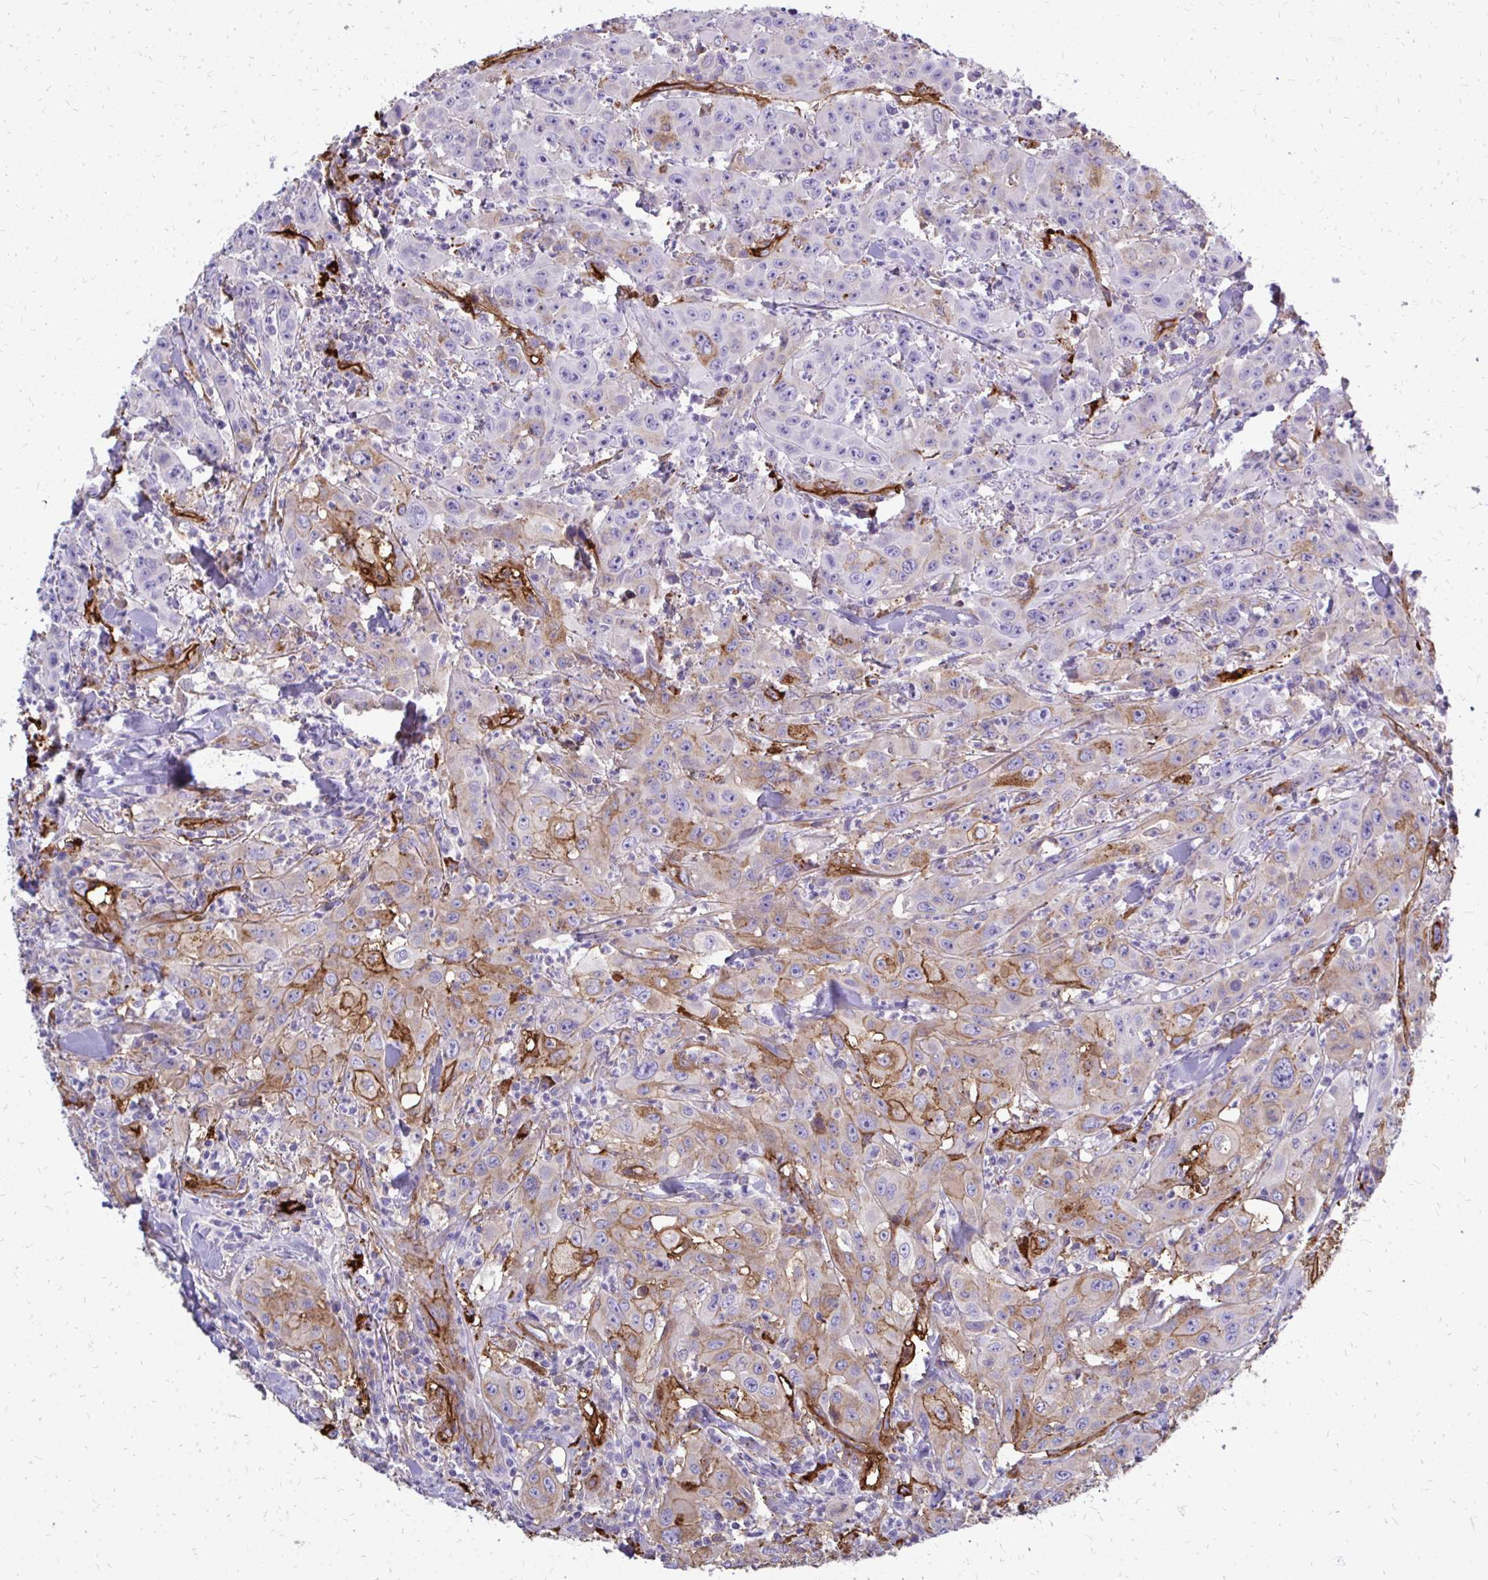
{"staining": {"intensity": "strong", "quantity": "25%-75%", "location": "cytoplasmic/membranous"}, "tissue": "head and neck cancer", "cell_type": "Tumor cells", "image_type": "cancer", "snomed": [{"axis": "morphology", "description": "Squamous cell carcinoma, NOS"}, {"axis": "topography", "description": "Skin"}, {"axis": "topography", "description": "Head-Neck"}], "caption": "Protein staining exhibits strong cytoplasmic/membranous positivity in approximately 25%-75% of tumor cells in head and neck cancer (squamous cell carcinoma).", "gene": "MARCKSL1", "patient": {"sex": "male", "age": 80}}